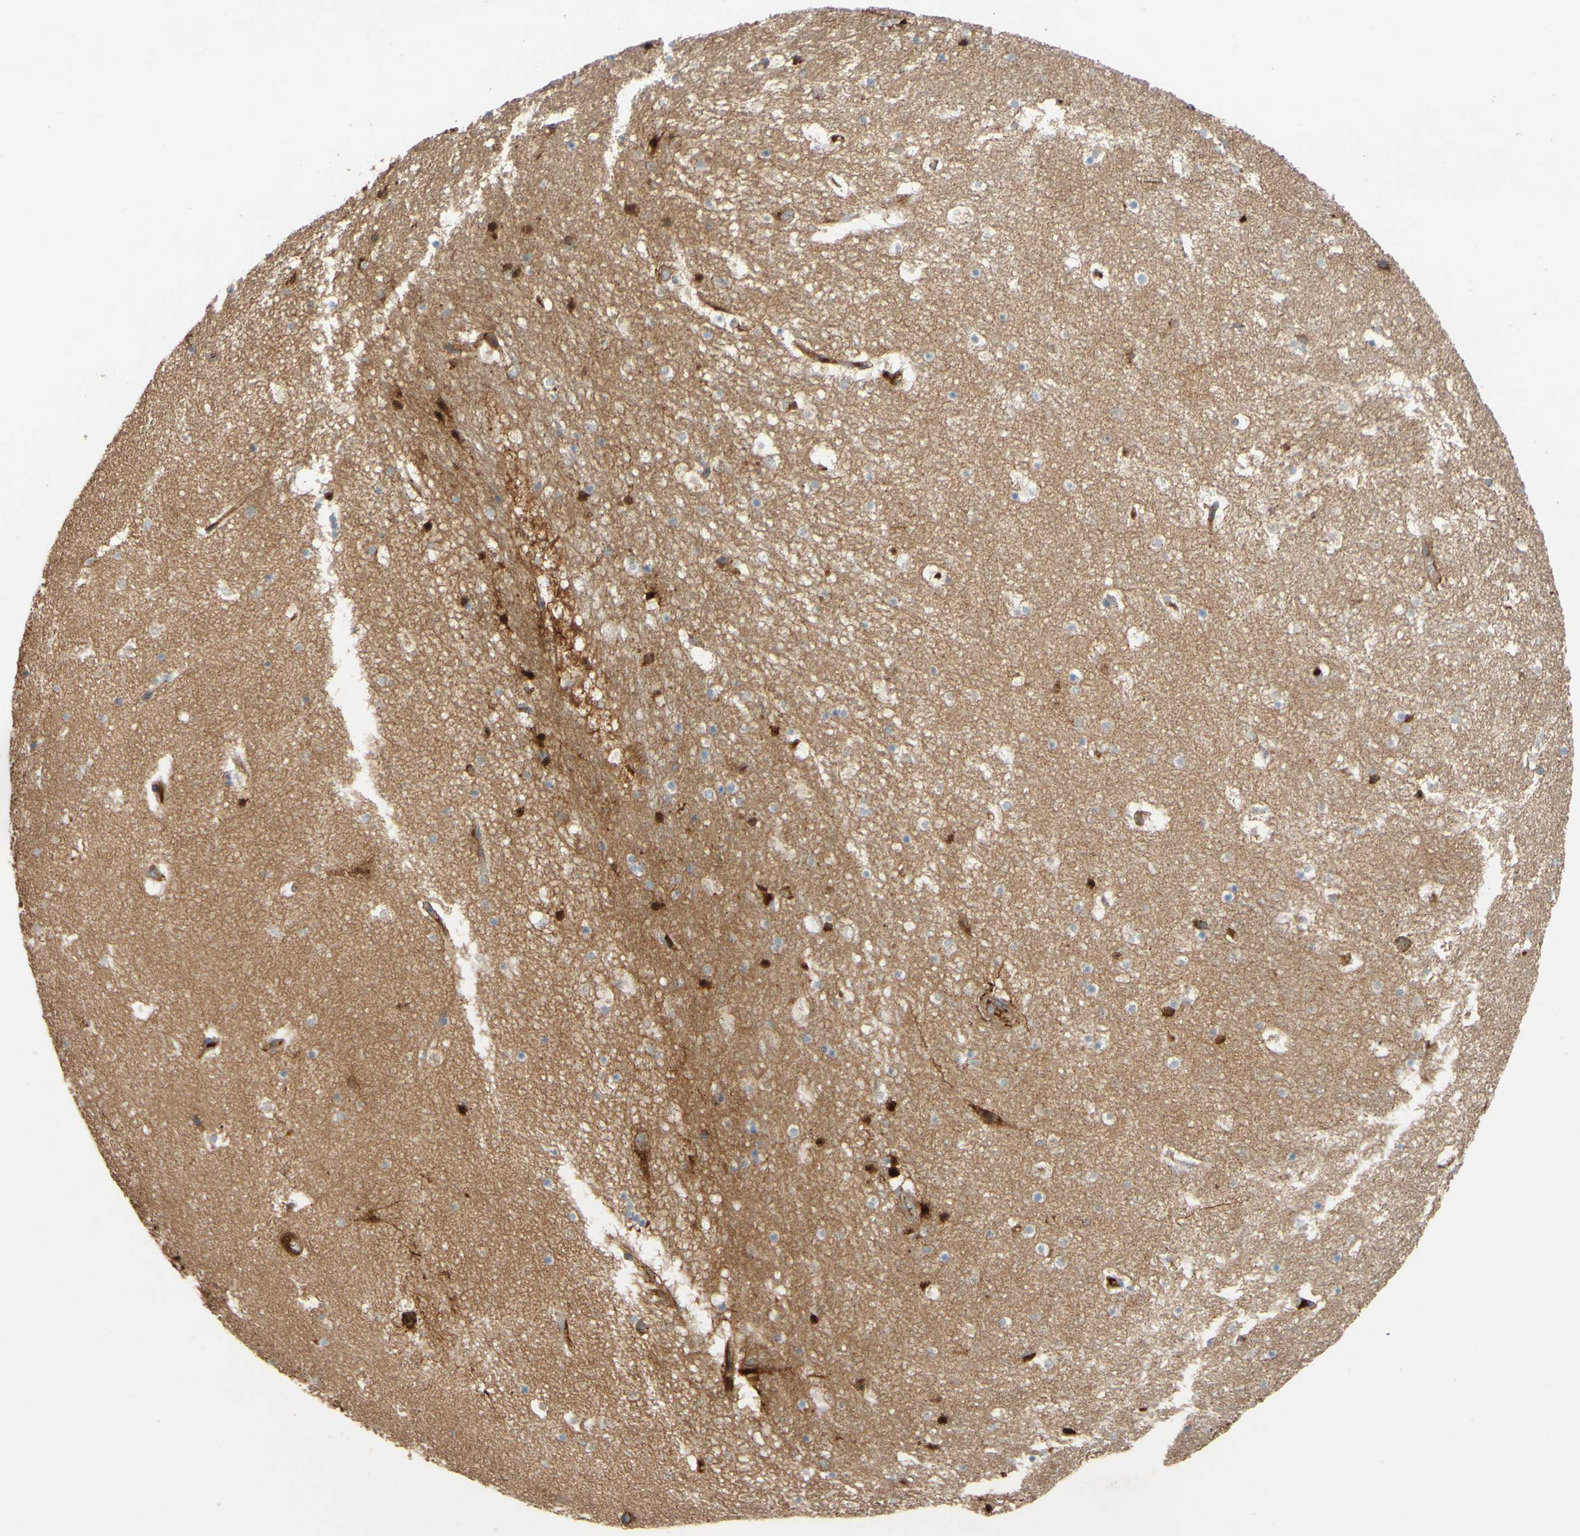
{"staining": {"intensity": "moderate", "quantity": "<25%", "location": "cytoplasmic/membranous"}, "tissue": "hippocampus", "cell_type": "Glial cells", "image_type": "normal", "snomed": [{"axis": "morphology", "description": "Normal tissue, NOS"}, {"axis": "topography", "description": "Hippocampus"}], "caption": "Protein analysis of unremarkable hippocampus exhibits moderate cytoplasmic/membranous expression in approximately <25% of glial cells.", "gene": "DKK3", "patient": {"sex": "male", "age": 45}}